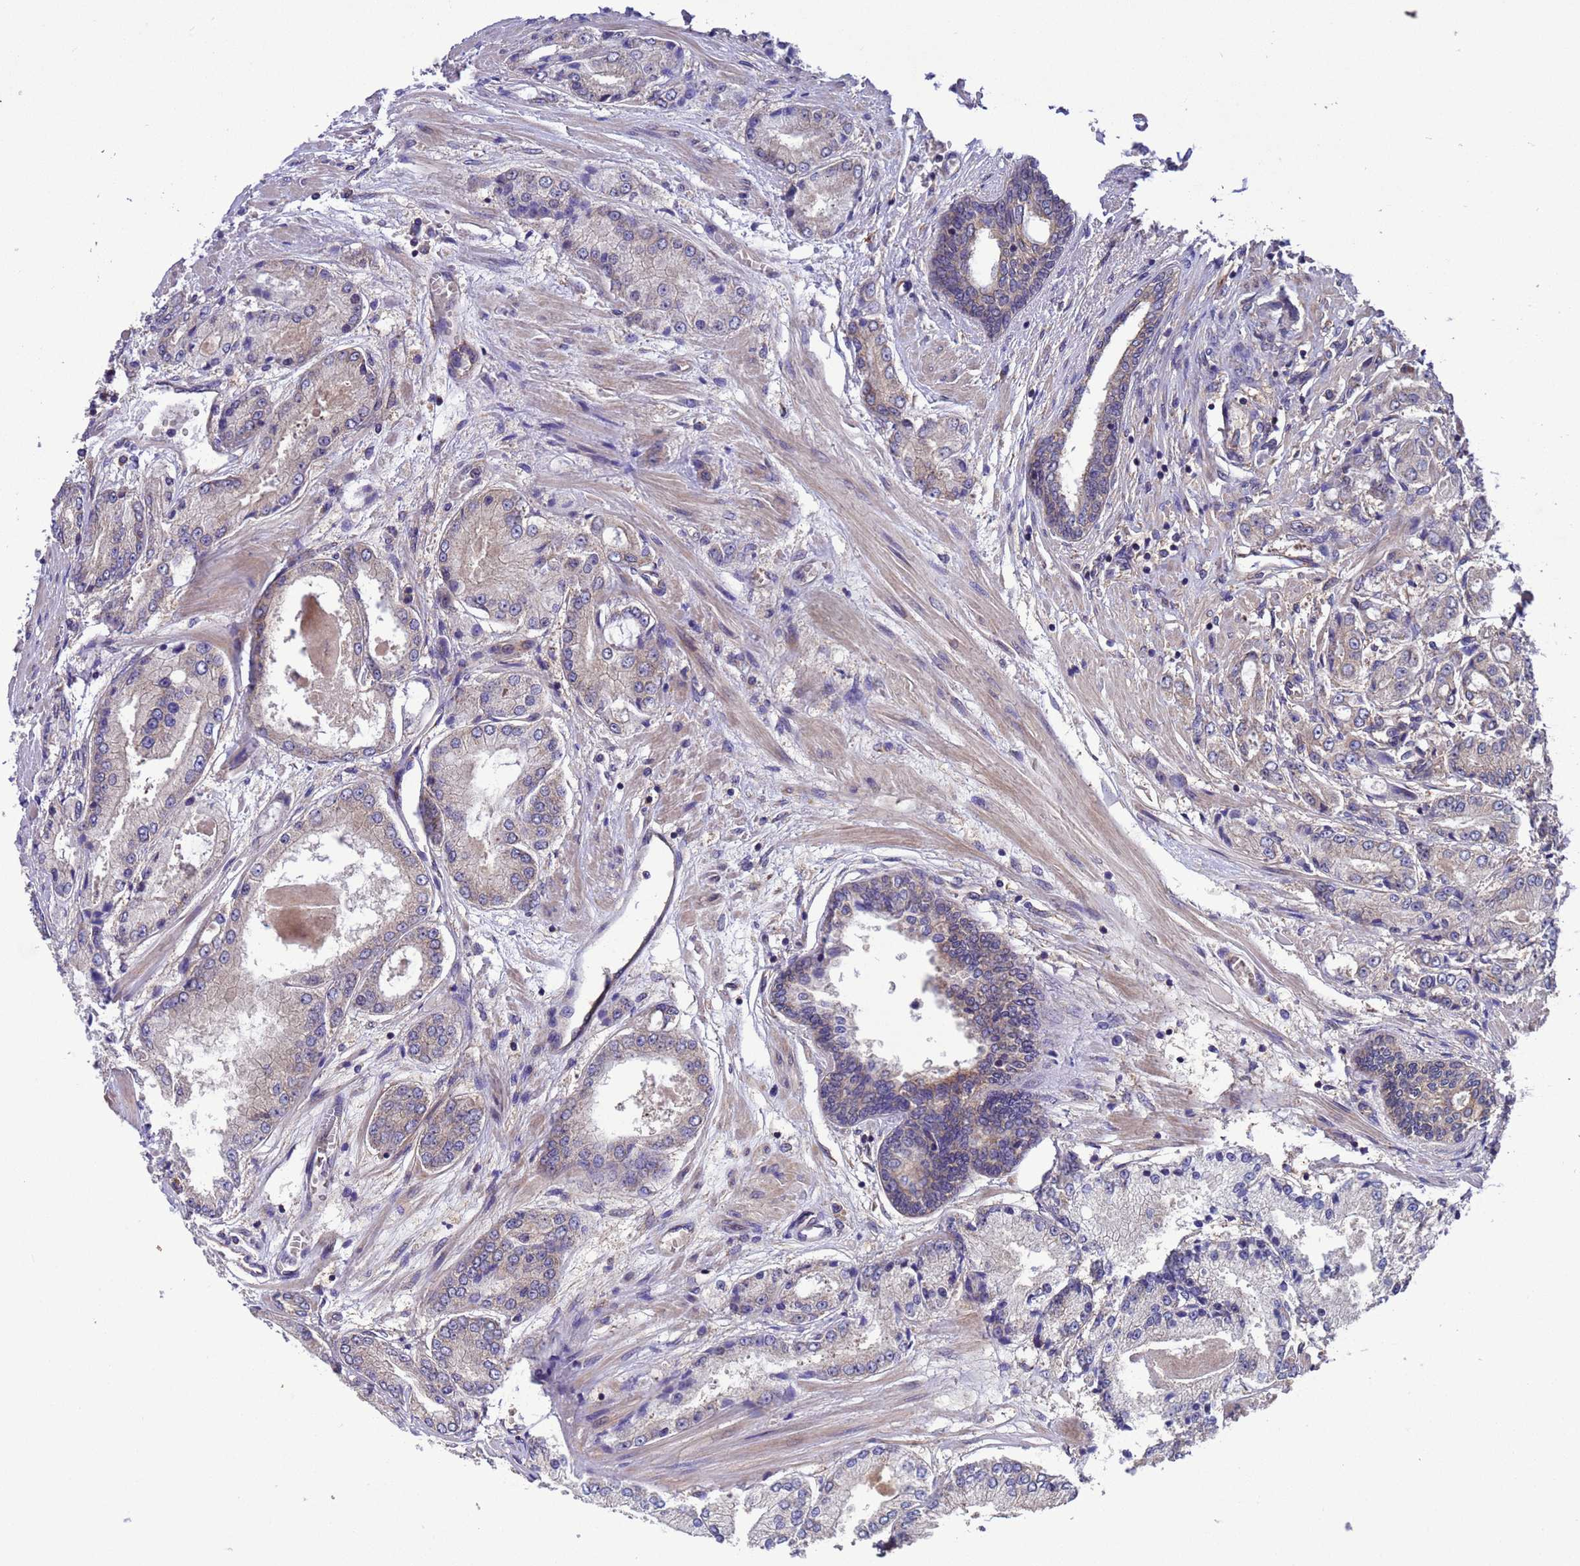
{"staining": {"intensity": "negative", "quantity": "none", "location": "none"}, "tissue": "prostate cancer", "cell_type": "Tumor cells", "image_type": "cancer", "snomed": [{"axis": "morphology", "description": "Adenocarcinoma, High grade"}, {"axis": "topography", "description": "Prostate"}], "caption": "This micrograph is of prostate cancer stained with immunohistochemistry (IHC) to label a protein in brown with the nuclei are counter-stained blue. There is no positivity in tumor cells.", "gene": "ARHGAP12", "patient": {"sex": "male", "age": 59}}